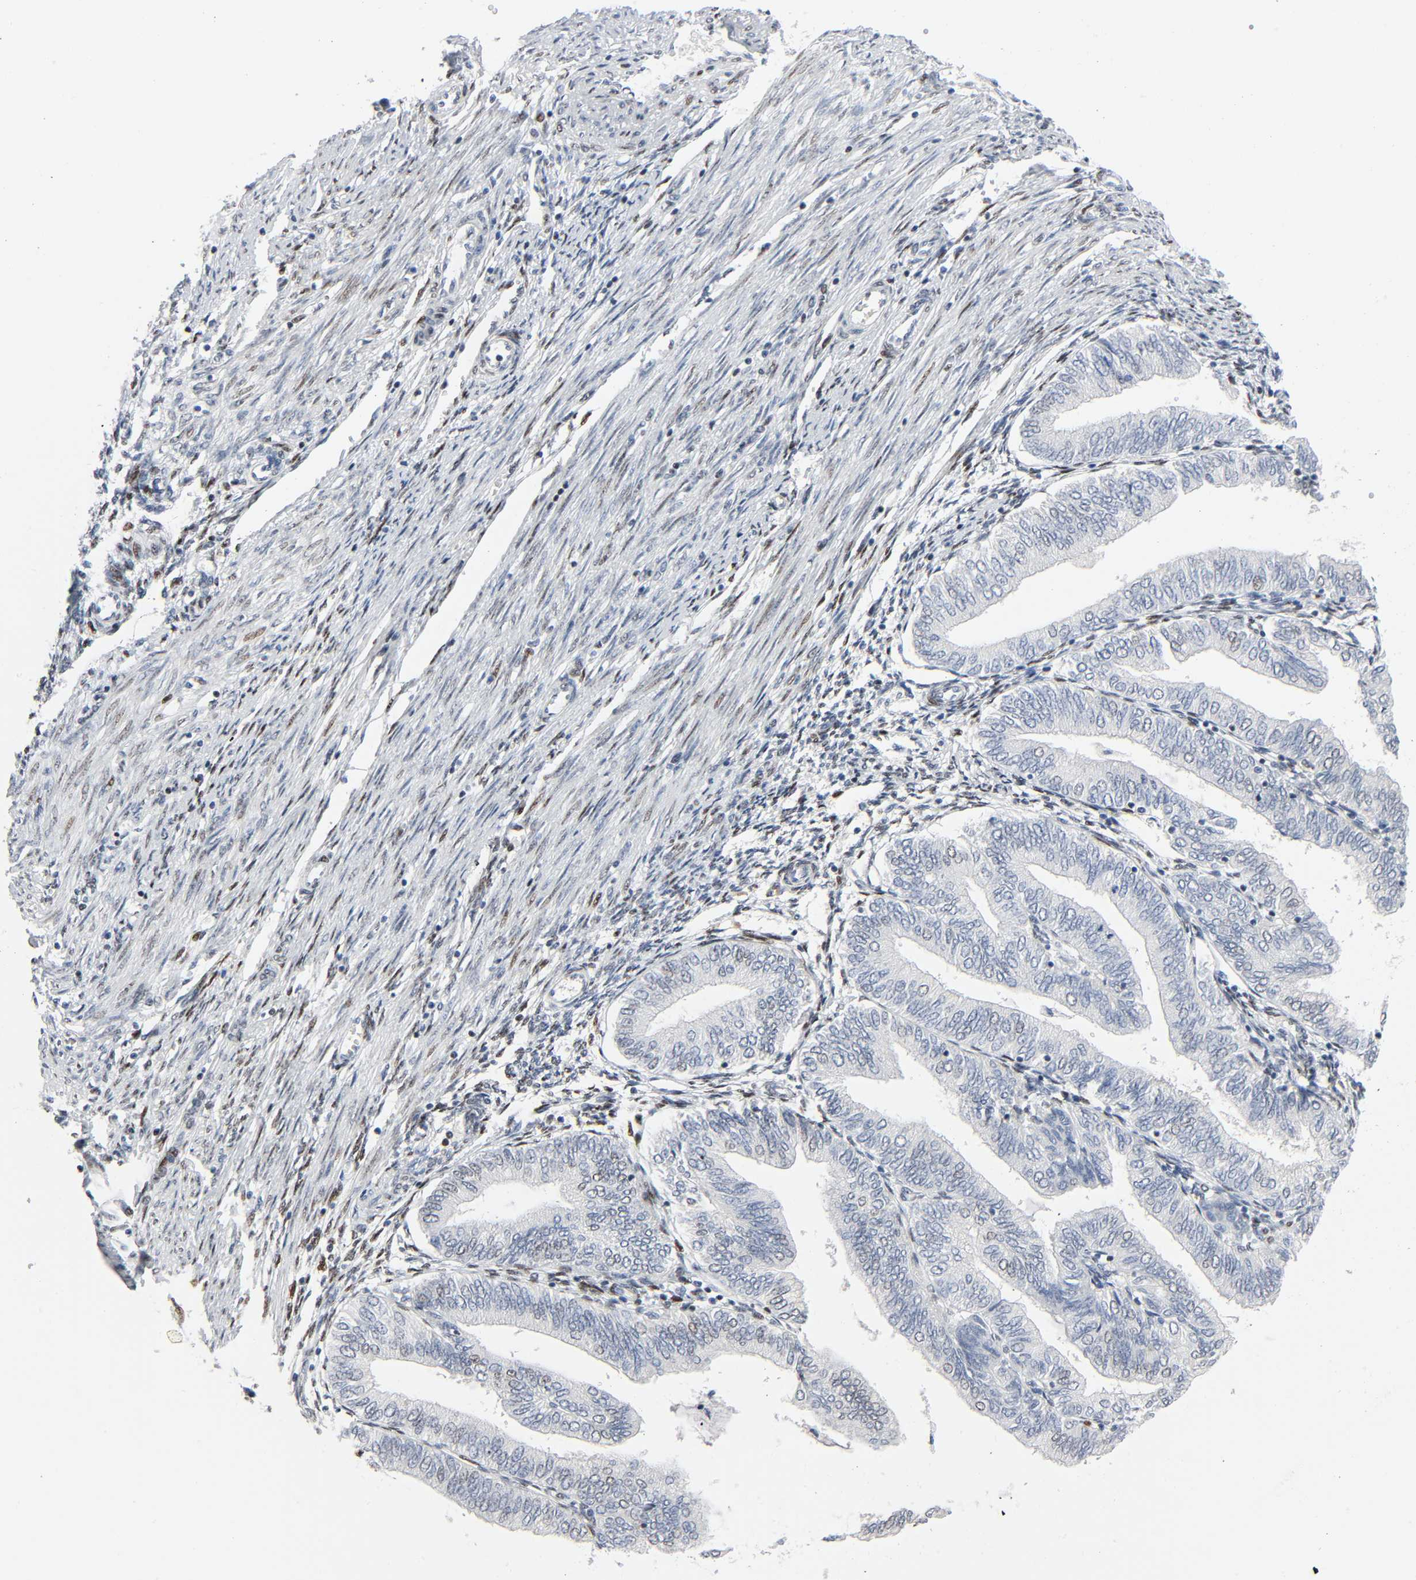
{"staining": {"intensity": "weak", "quantity": "<25%", "location": "nuclear"}, "tissue": "endometrial cancer", "cell_type": "Tumor cells", "image_type": "cancer", "snomed": [{"axis": "morphology", "description": "Adenocarcinoma, NOS"}, {"axis": "topography", "description": "Endometrium"}], "caption": "The immunohistochemistry (IHC) micrograph has no significant expression in tumor cells of endometrial adenocarcinoma tissue.", "gene": "CREBBP", "patient": {"sex": "female", "age": 67}}